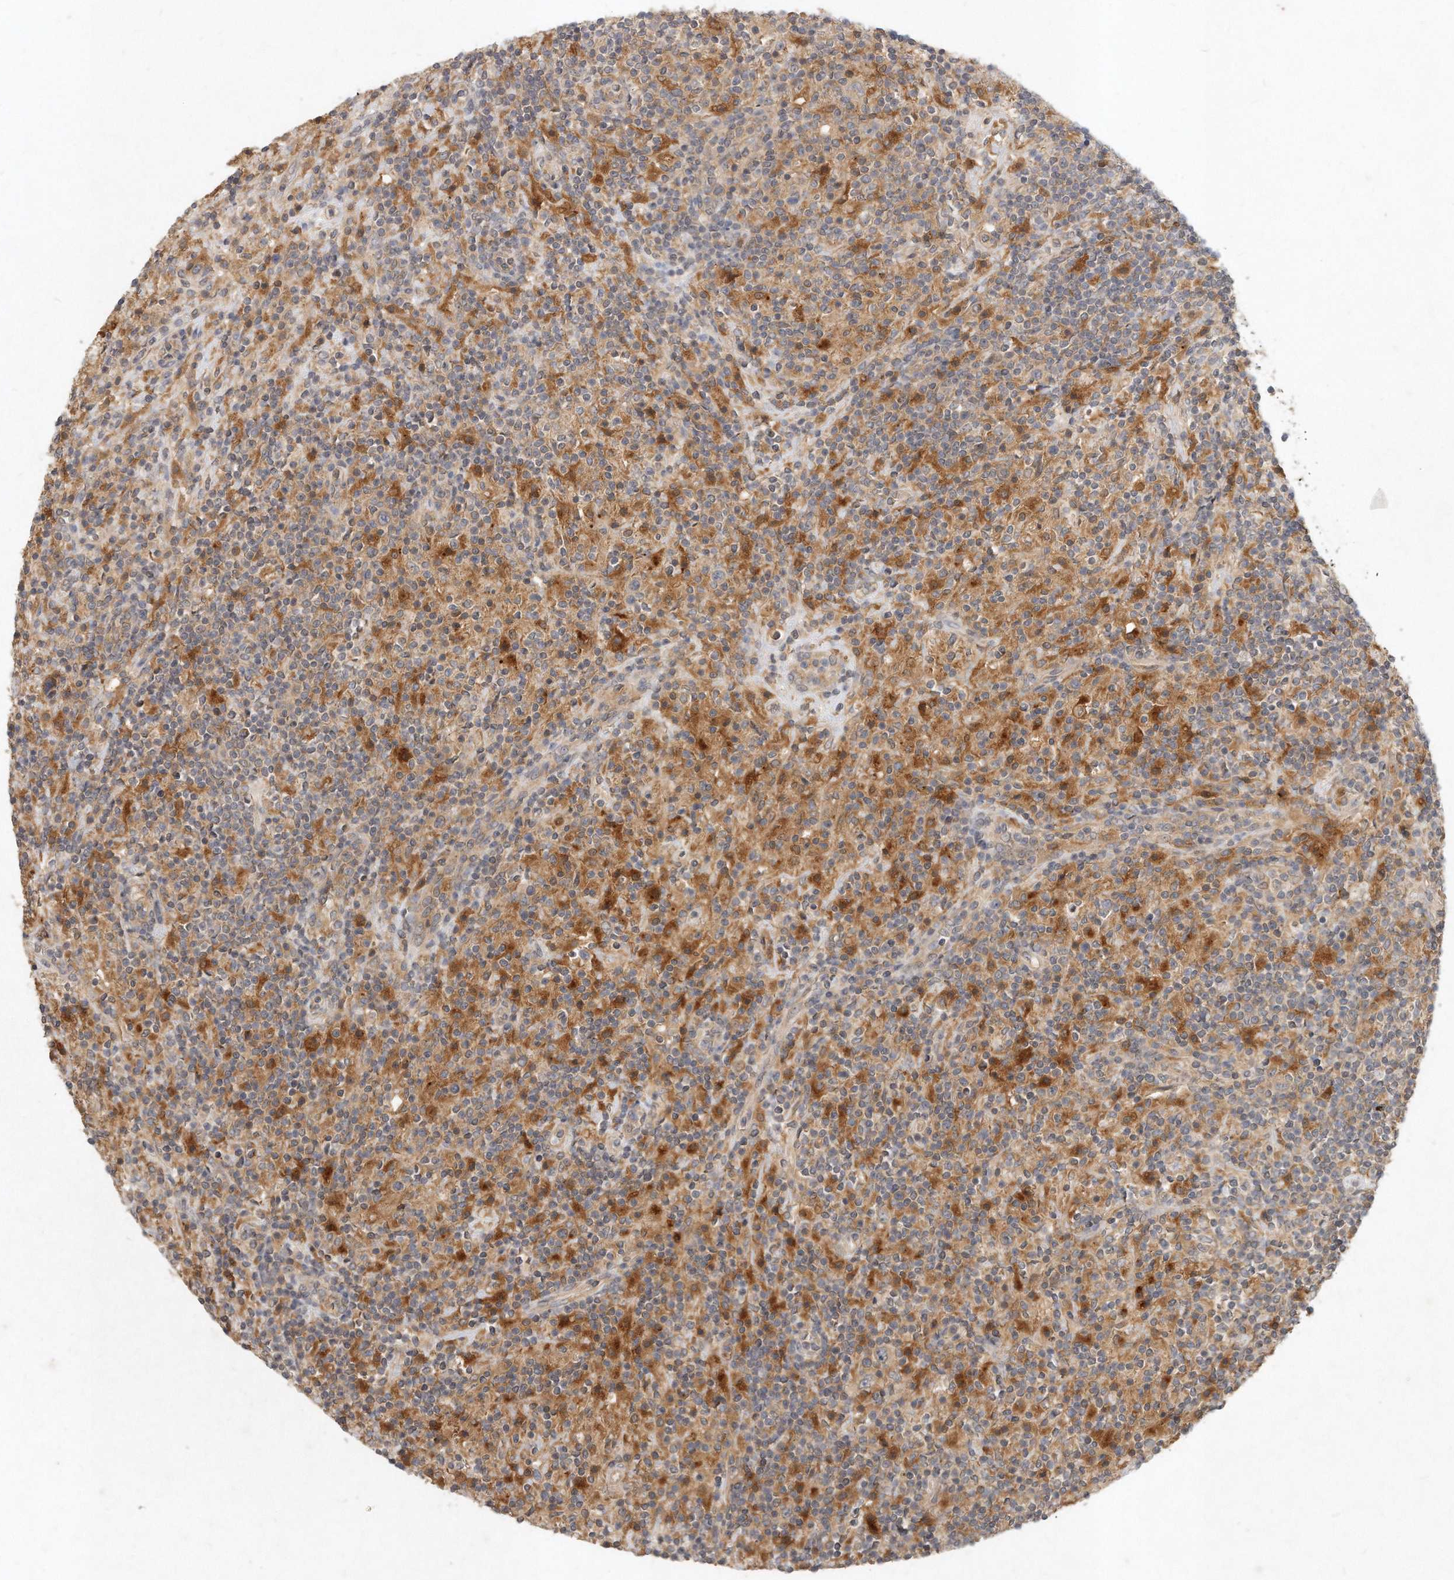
{"staining": {"intensity": "weak", "quantity": "25%-75%", "location": "cytoplasmic/membranous"}, "tissue": "lymphoma", "cell_type": "Tumor cells", "image_type": "cancer", "snomed": [{"axis": "morphology", "description": "Hodgkin's disease, NOS"}, {"axis": "topography", "description": "Lymph node"}], "caption": "A brown stain labels weak cytoplasmic/membranous staining of a protein in Hodgkin's disease tumor cells.", "gene": "LGALS8", "patient": {"sex": "male", "age": 70}}